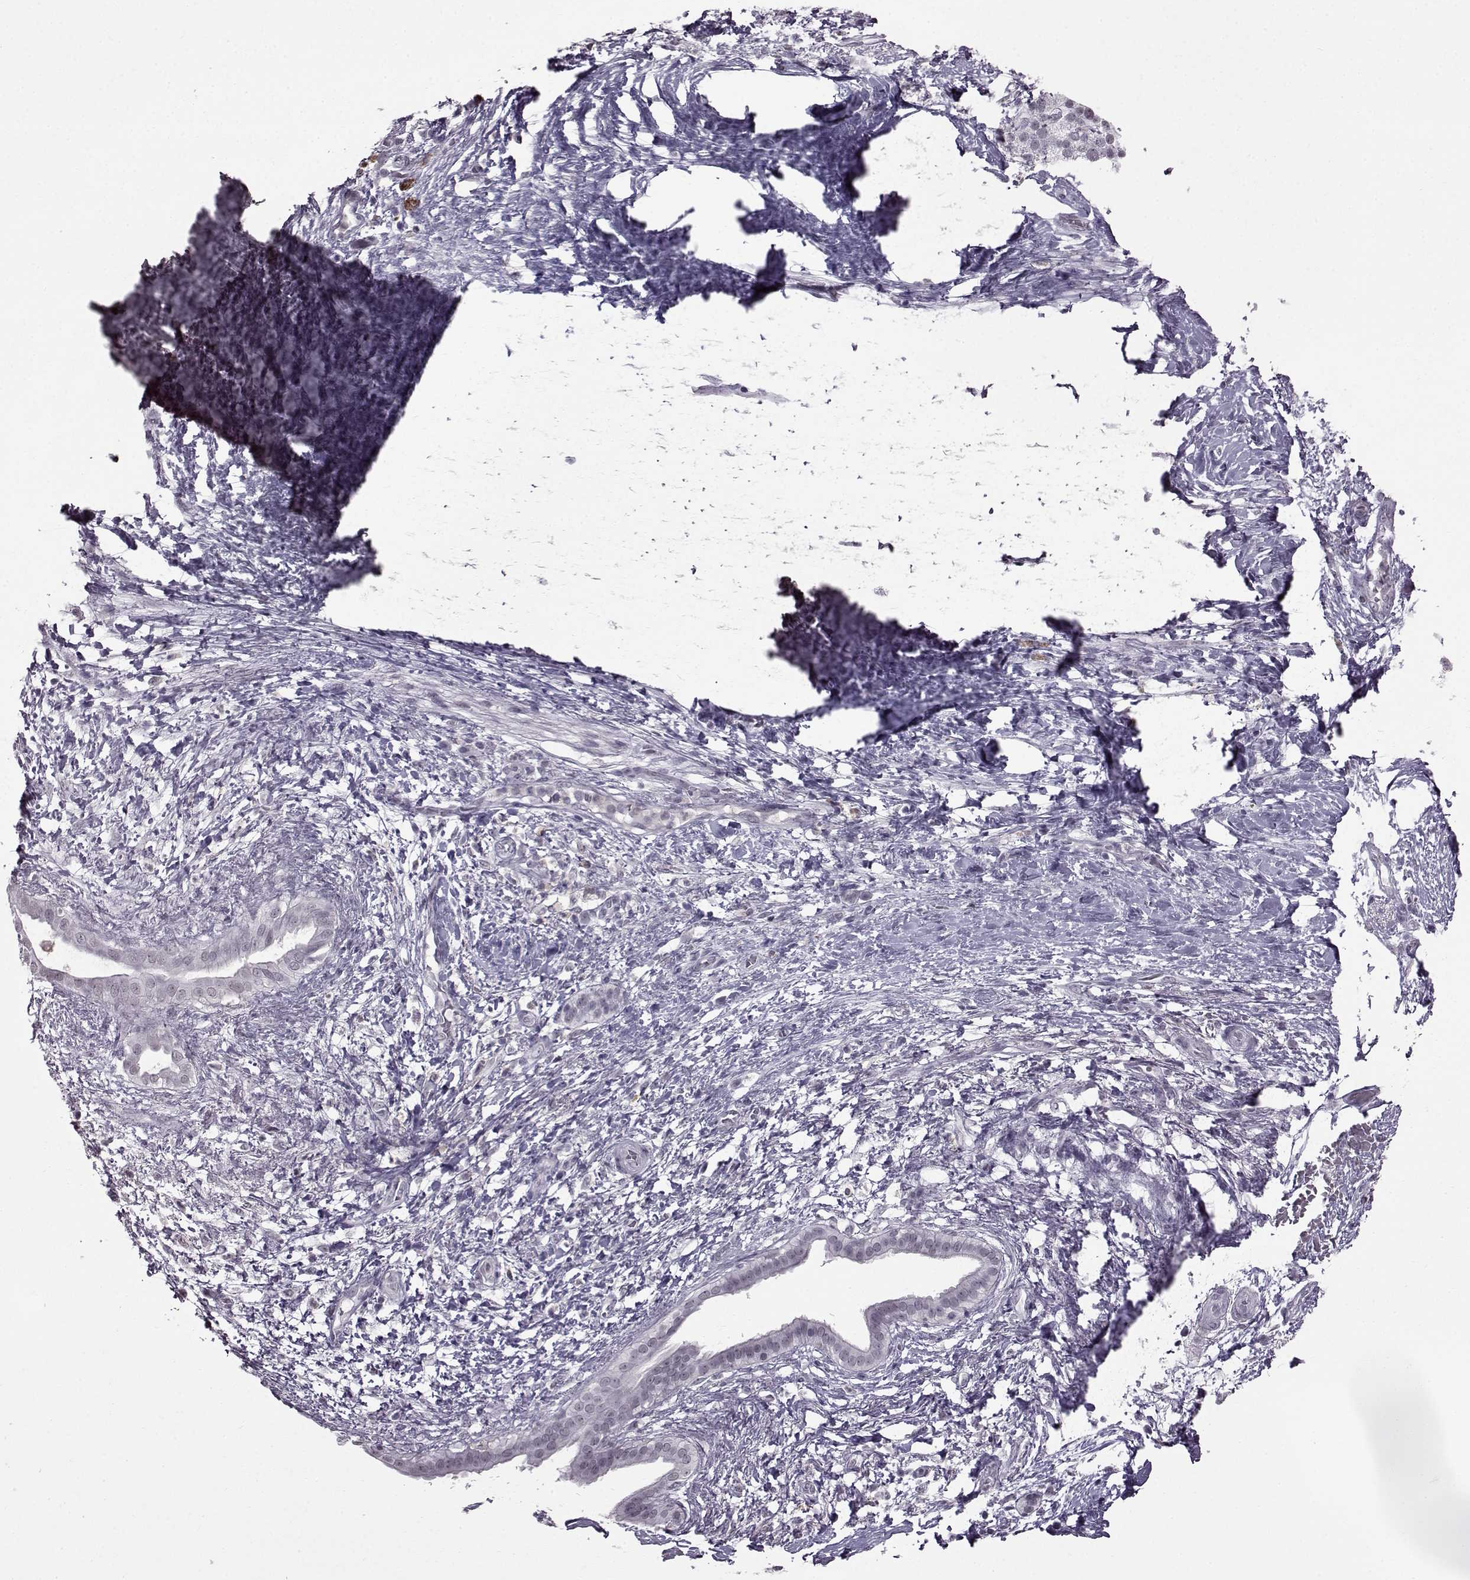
{"staining": {"intensity": "negative", "quantity": "none", "location": "none"}, "tissue": "pancreatic cancer", "cell_type": "Tumor cells", "image_type": "cancer", "snomed": [{"axis": "morphology", "description": "Adenocarcinoma, NOS"}, {"axis": "topography", "description": "Pancreas"}], "caption": "Immunohistochemistry micrograph of human pancreatic cancer (adenocarcinoma) stained for a protein (brown), which reveals no expression in tumor cells.", "gene": "SLC28A2", "patient": {"sex": "female", "age": 72}}